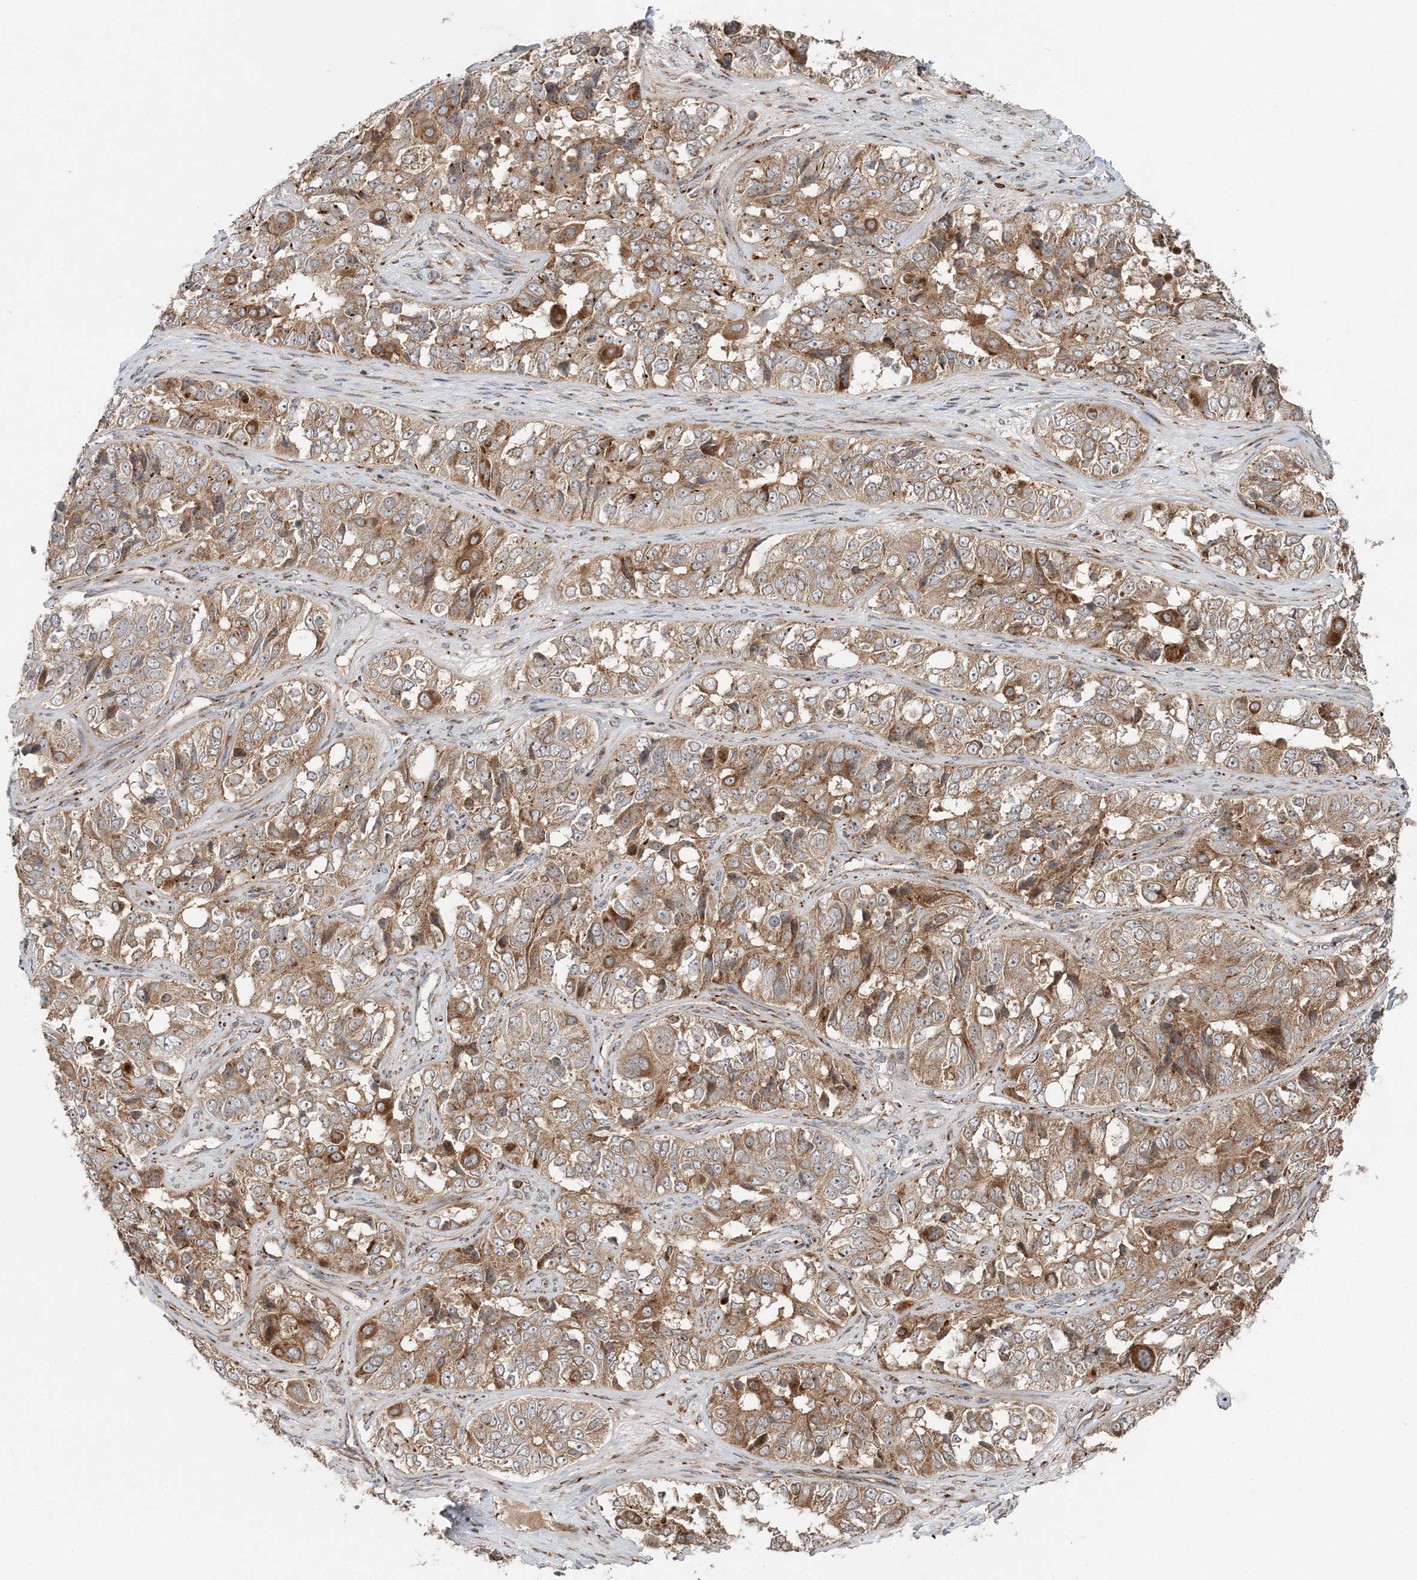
{"staining": {"intensity": "moderate", "quantity": ">75%", "location": "cytoplasmic/membranous"}, "tissue": "ovarian cancer", "cell_type": "Tumor cells", "image_type": "cancer", "snomed": [{"axis": "morphology", "description": "Carcinoma, endometroid"}, {"axis": "topography", "description": "Ovary"}], "caption": "Endometroid carcinoma (ovarian) tissue demonstrates moderate cytoplasmic/membranous positivity in about >75% of tumor cells, visualized by immunohistochemistry.", "gene": "ABCC3", "patient": {"sex": "female", "age": 51}}